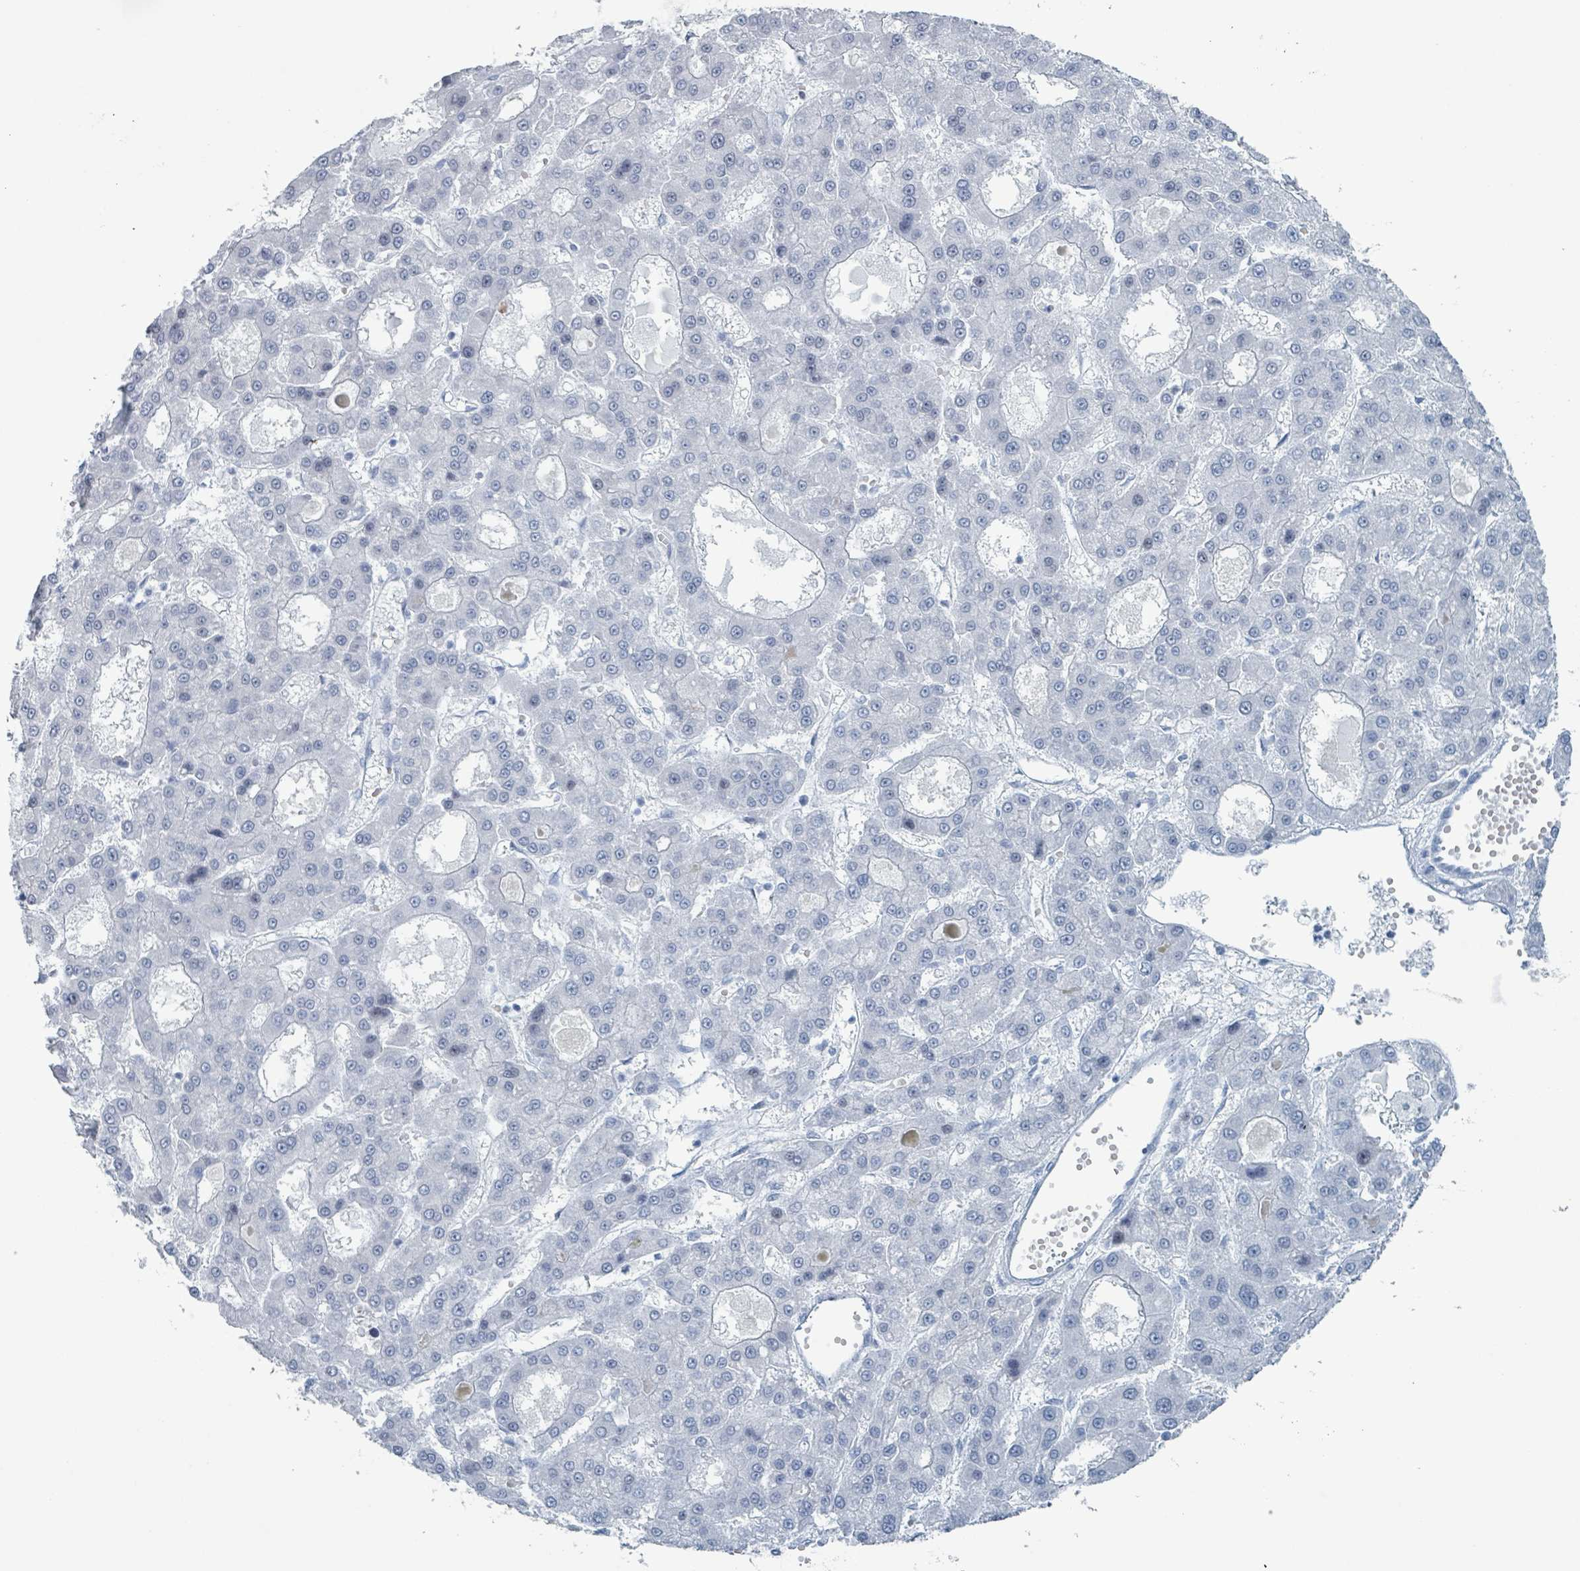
{"staining": {"intensity": "negative", "quantity": "none", "location": "none"}, "tissue": "liver cancer", "cell_type": "Tumor cells", "image_type": "cancer", "snomed": [{"axis": "morphology", "description": "Carcinoma, Hepatocellular, NOS"}, {"axis": "topography", "description": "Liver"}], "caption": "There is no significant positivity in tumor cells of liver cancer (hepatocellular carcinoma).", "gene": "GPR15LG", "patient": {"sex": "male", "age": 70}}